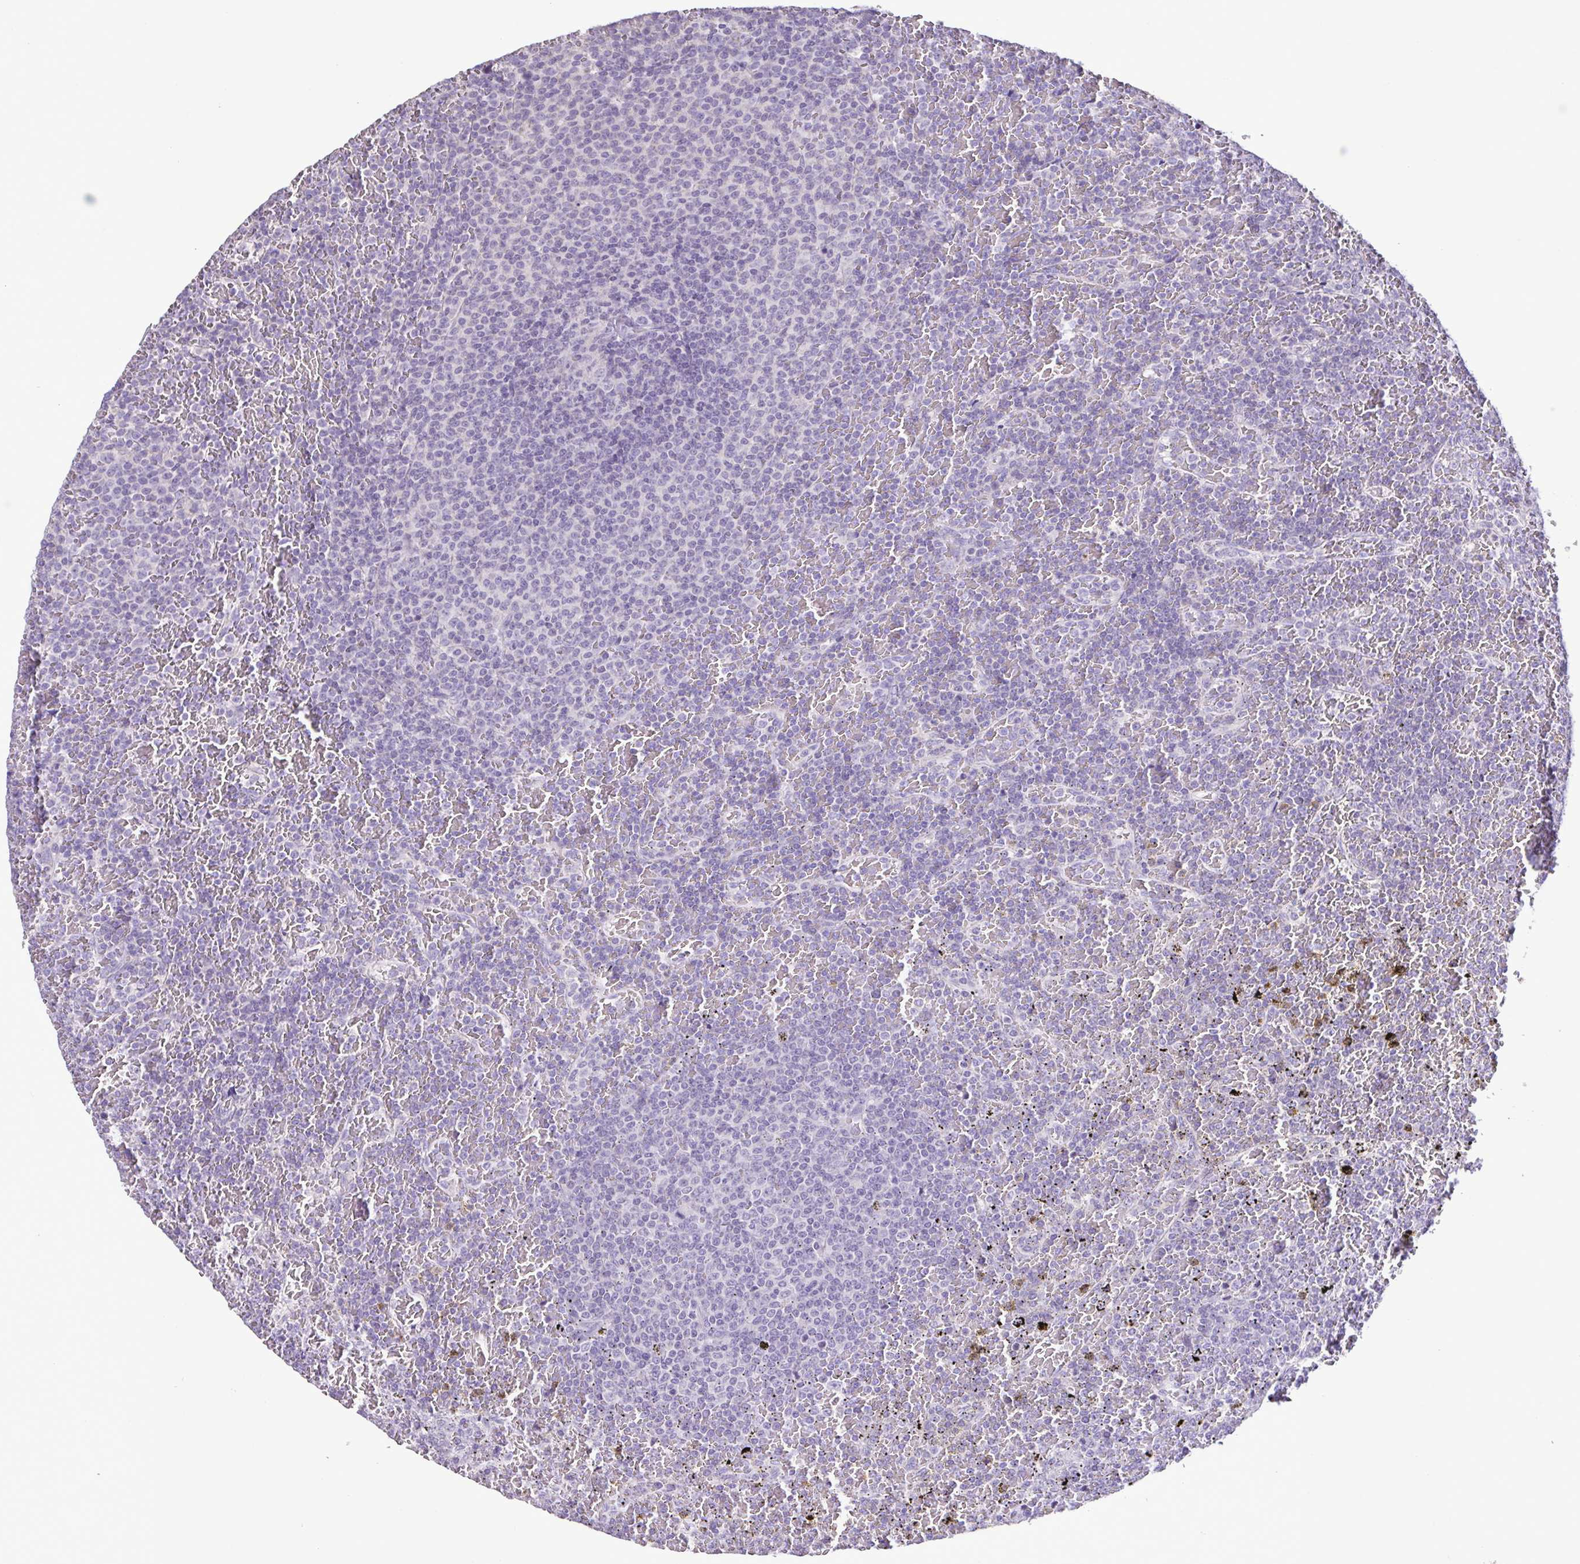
{"staining": {"intensity": "negative", "quantity": "none", "location": "none"}, "tissue": "lymphoma", "cell_type": "Tumor cells", "image_type": "cancer", "snomed": [{"axis": "morphology", "description": "Malignant lymphoma, non-Hodgkin's type, Low grade"}, {"axis": "topography", "description": "Spleen"}], "caption": "This is an immunohistochemistry photomicrograph of low-grade malignant lymphoma, non-Hodgkin's type. There is no positivity in tumor cells.", "gene": "PLA2G4E", "patient": {"sex": "female", "age": 77}}